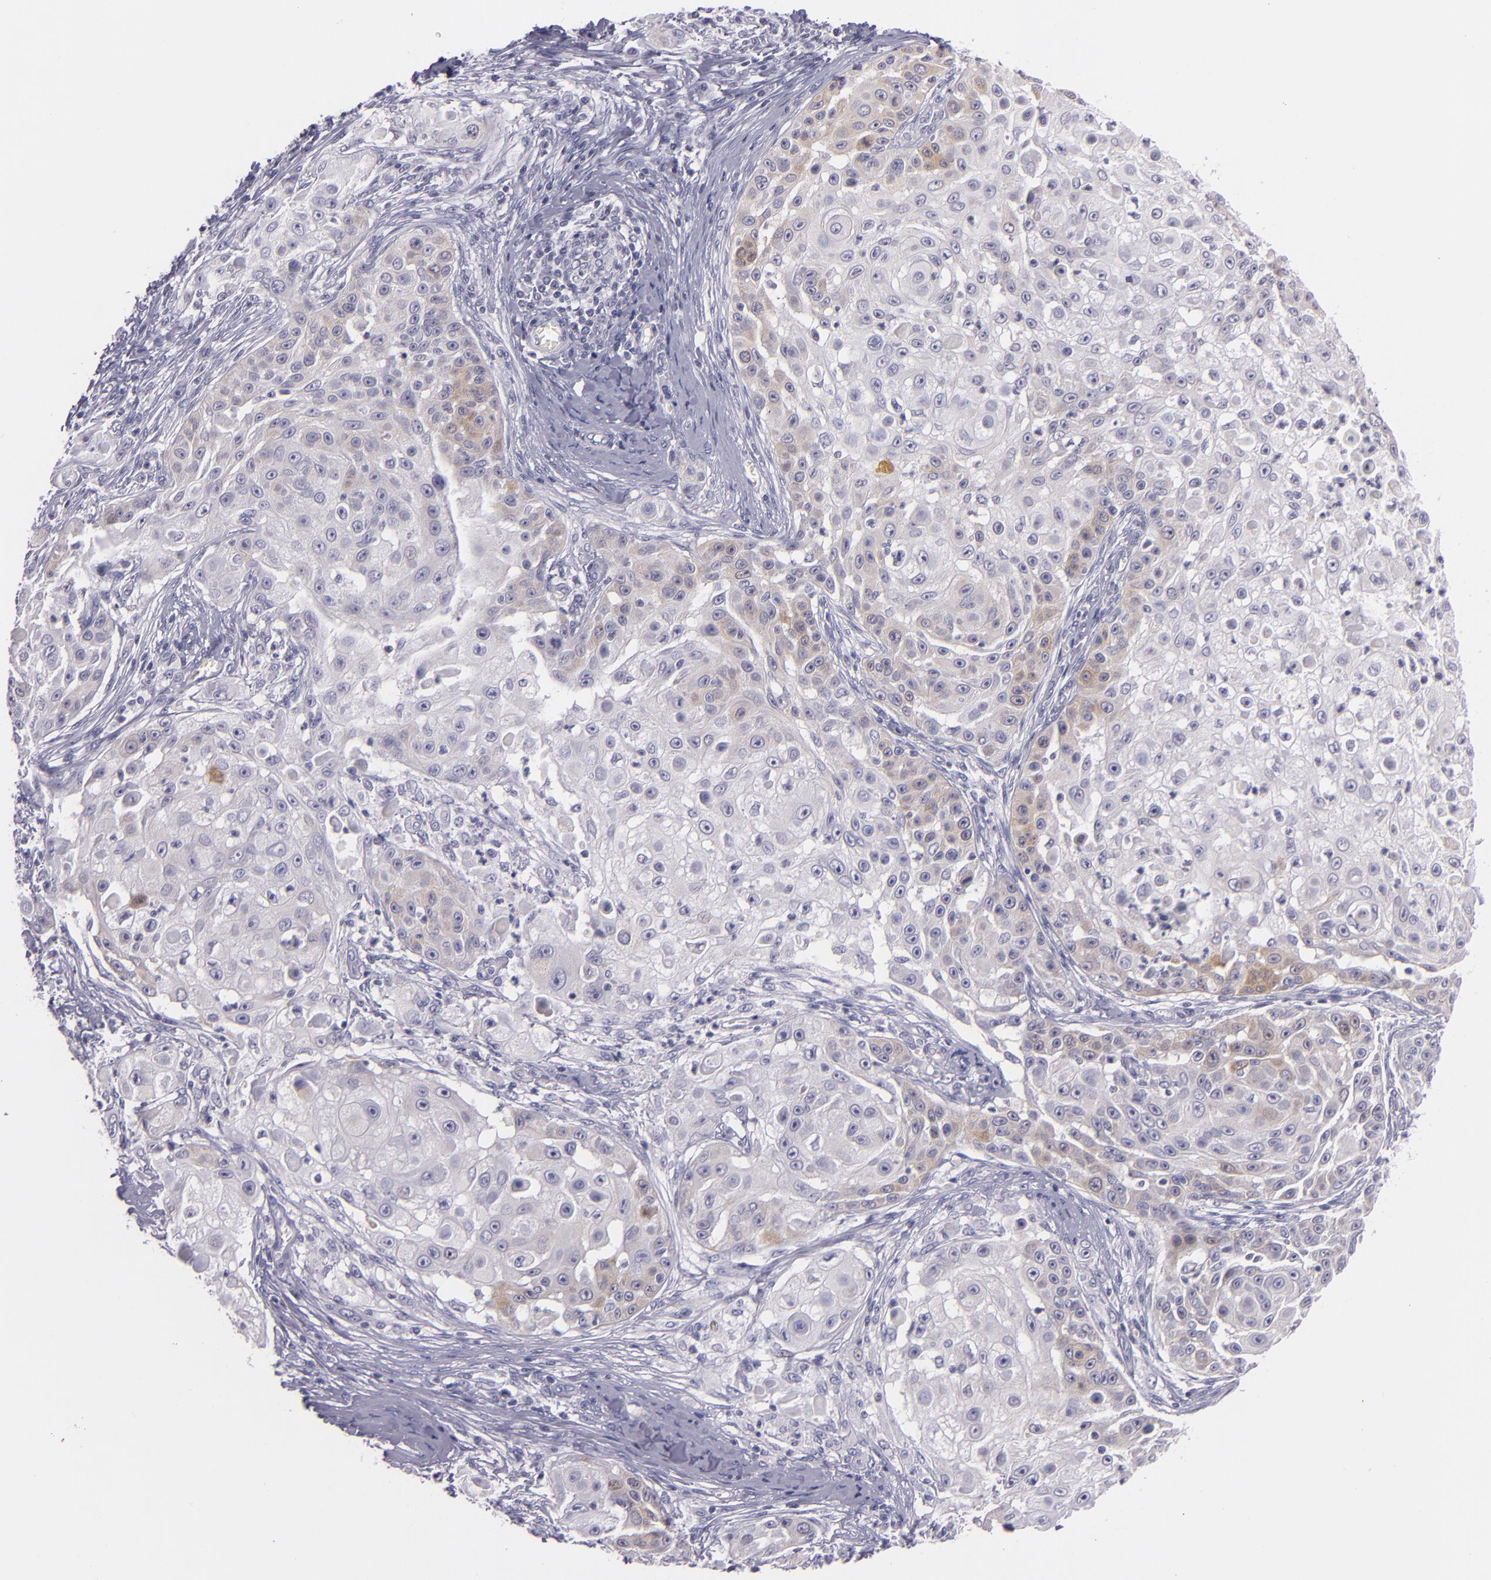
{"staining": {"intensity": "weak", "quantity": "<25%", "location": "cytoplasmic/membranous"}, "tissue": "skin cancer", "cell_type": "Tumor cells", "image_type": "cancer", "snomed": [{"axis": "morphology", "description": "Squamous cell carcinoma, NOS"}, {"axis": "topography", "description": "Skin"}], "caption": "This is an immunohistochemistry (IHC) image of human skin cancer. There is no positivity in tumor cells.", "gene": "HSP90AA1", "patient": {"sex": "female", "age": 57}}